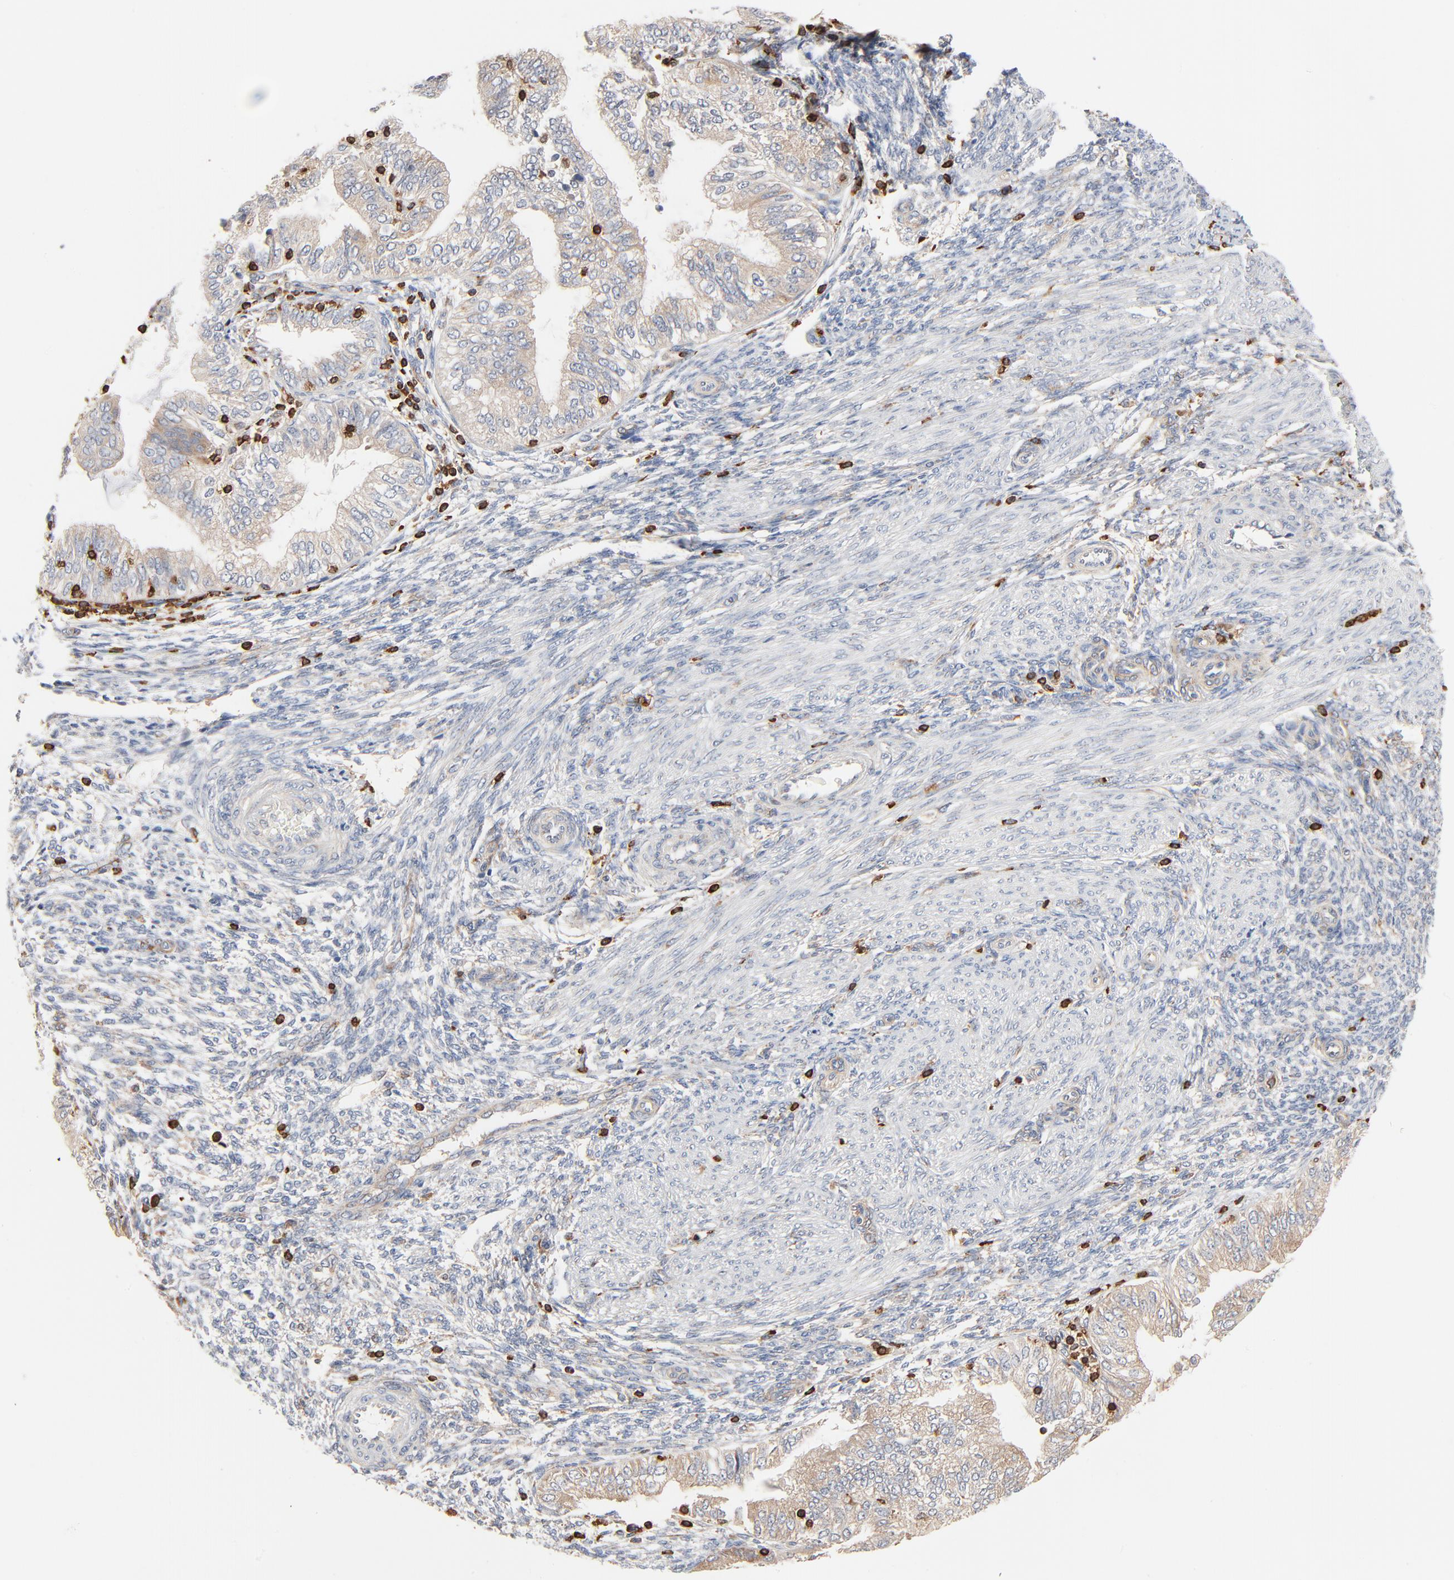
{"staining": {"intensity": "weak", "quantity": ">75%", "location": "cytoplasmic/membranous"}, "tissue": "endometrial cancer", "cell_type": "Tumor cells", "image_type": "cancer", "snomed": [{"axis": "morphology", "description": "Adenocarcinoma, NOS"}, {"axis": "topography", "description": "Endometrium"}], "caption": "A high-resolution image shows immunohistochemistry (IHC) staining of endometrial cancer (adenocarcinoma), which demonstrates weak cytoplasmic/membranous staining in about >75% of tumor cells.", "gene": "SH3KBP1", "patient": {"sex": "female", "age": 51}}